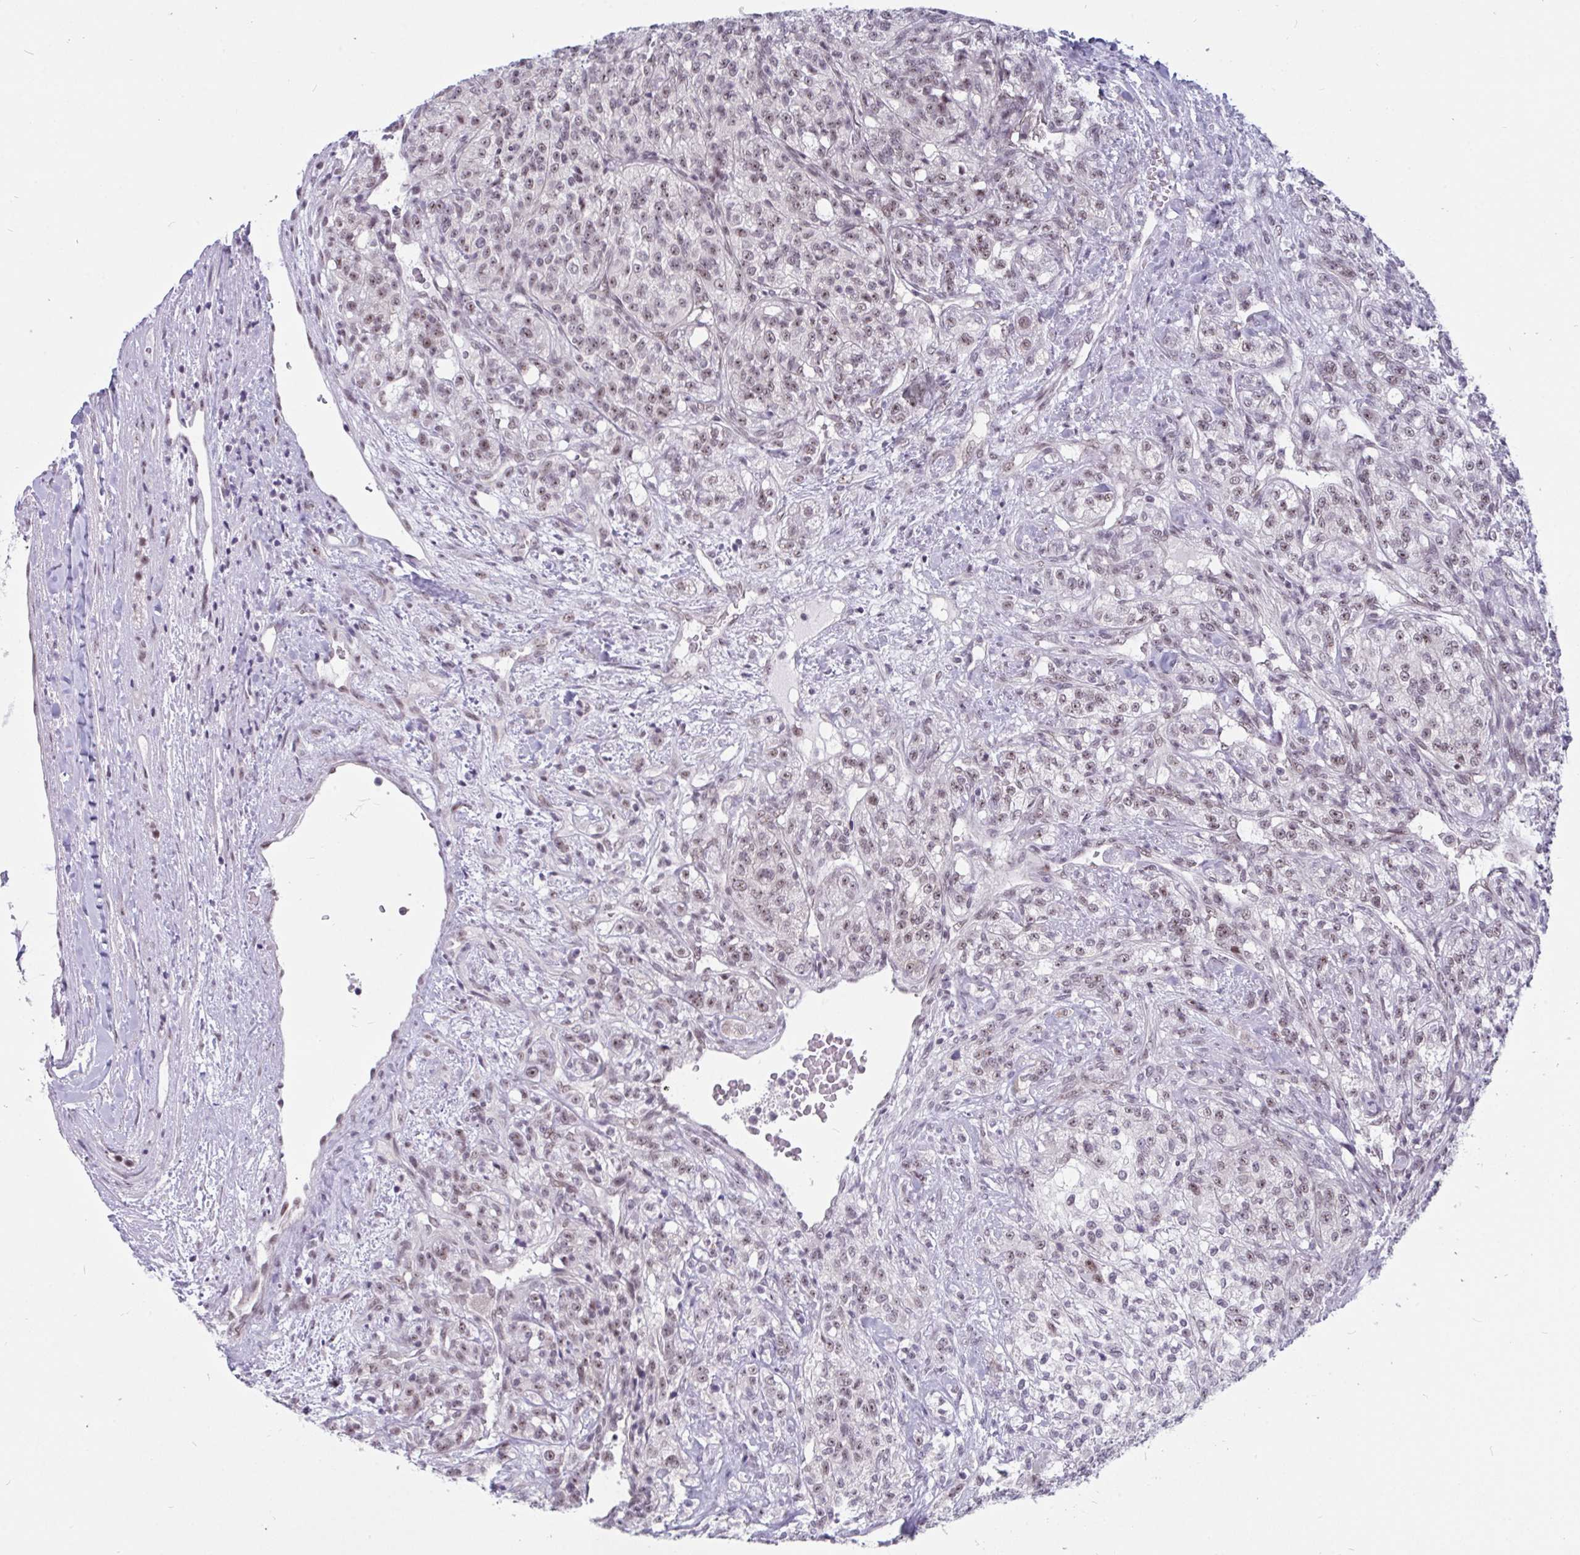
{"staining": {"intensity": "weak", "quantity": ">75%", "location": "nuclear"}, "tissue": "renal cancer", "cell_type": "Tumor cells", "image_type": "cancer", "snomed": [{"axis": "morphology", "description": "Adenocarcinoma, NOS"}, {"axis": "topography", "description": "Kidney"}], "caption": "This histopathology image shows immunohistochemistry staining of human renal adenocarcinoma, with low weak nuclear positivity in approximately >75% of tumor cells.", "gene": "PRR14", "patient": {"sex": "female", "age": 63}}